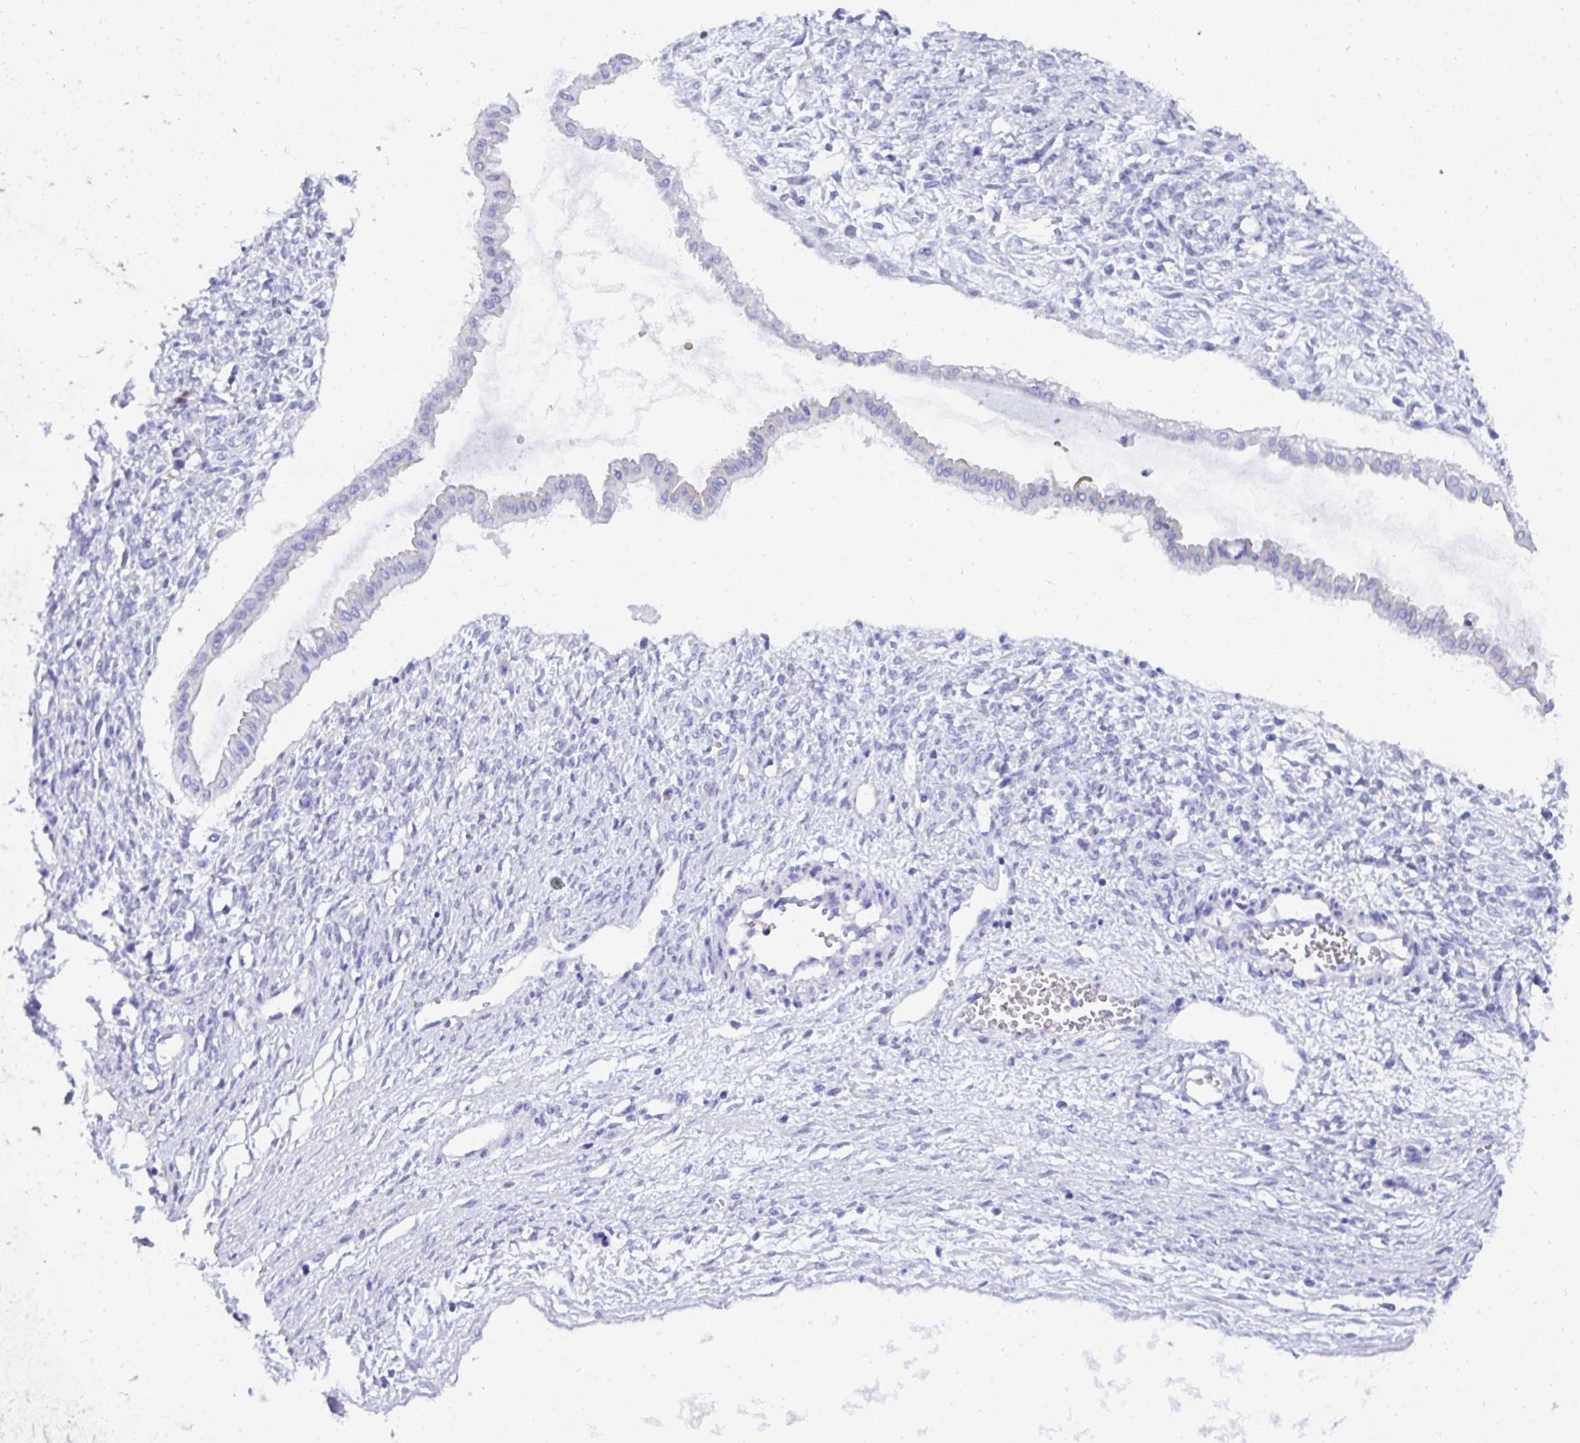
{"staining": {"intensity": "negative", "quantity": "none", "location": "none"}, "tissue": "ovarian cancer", "cell_type": "Tumor cells", "image_type": "cancer", "snomed": [{"axis": "morphology", "description": "Cystadenocarcinoma, mucinous, NOS"}, {"axis": "topography", "description": "Ovary"}], "caption": "This is an immunohistochemistry image of human mucinous cystadenocarcinoma (ovarian). There is no expression in tumor cells.", "gene": "MROH2B", "patient": {"sex": "female", "age": 73}}